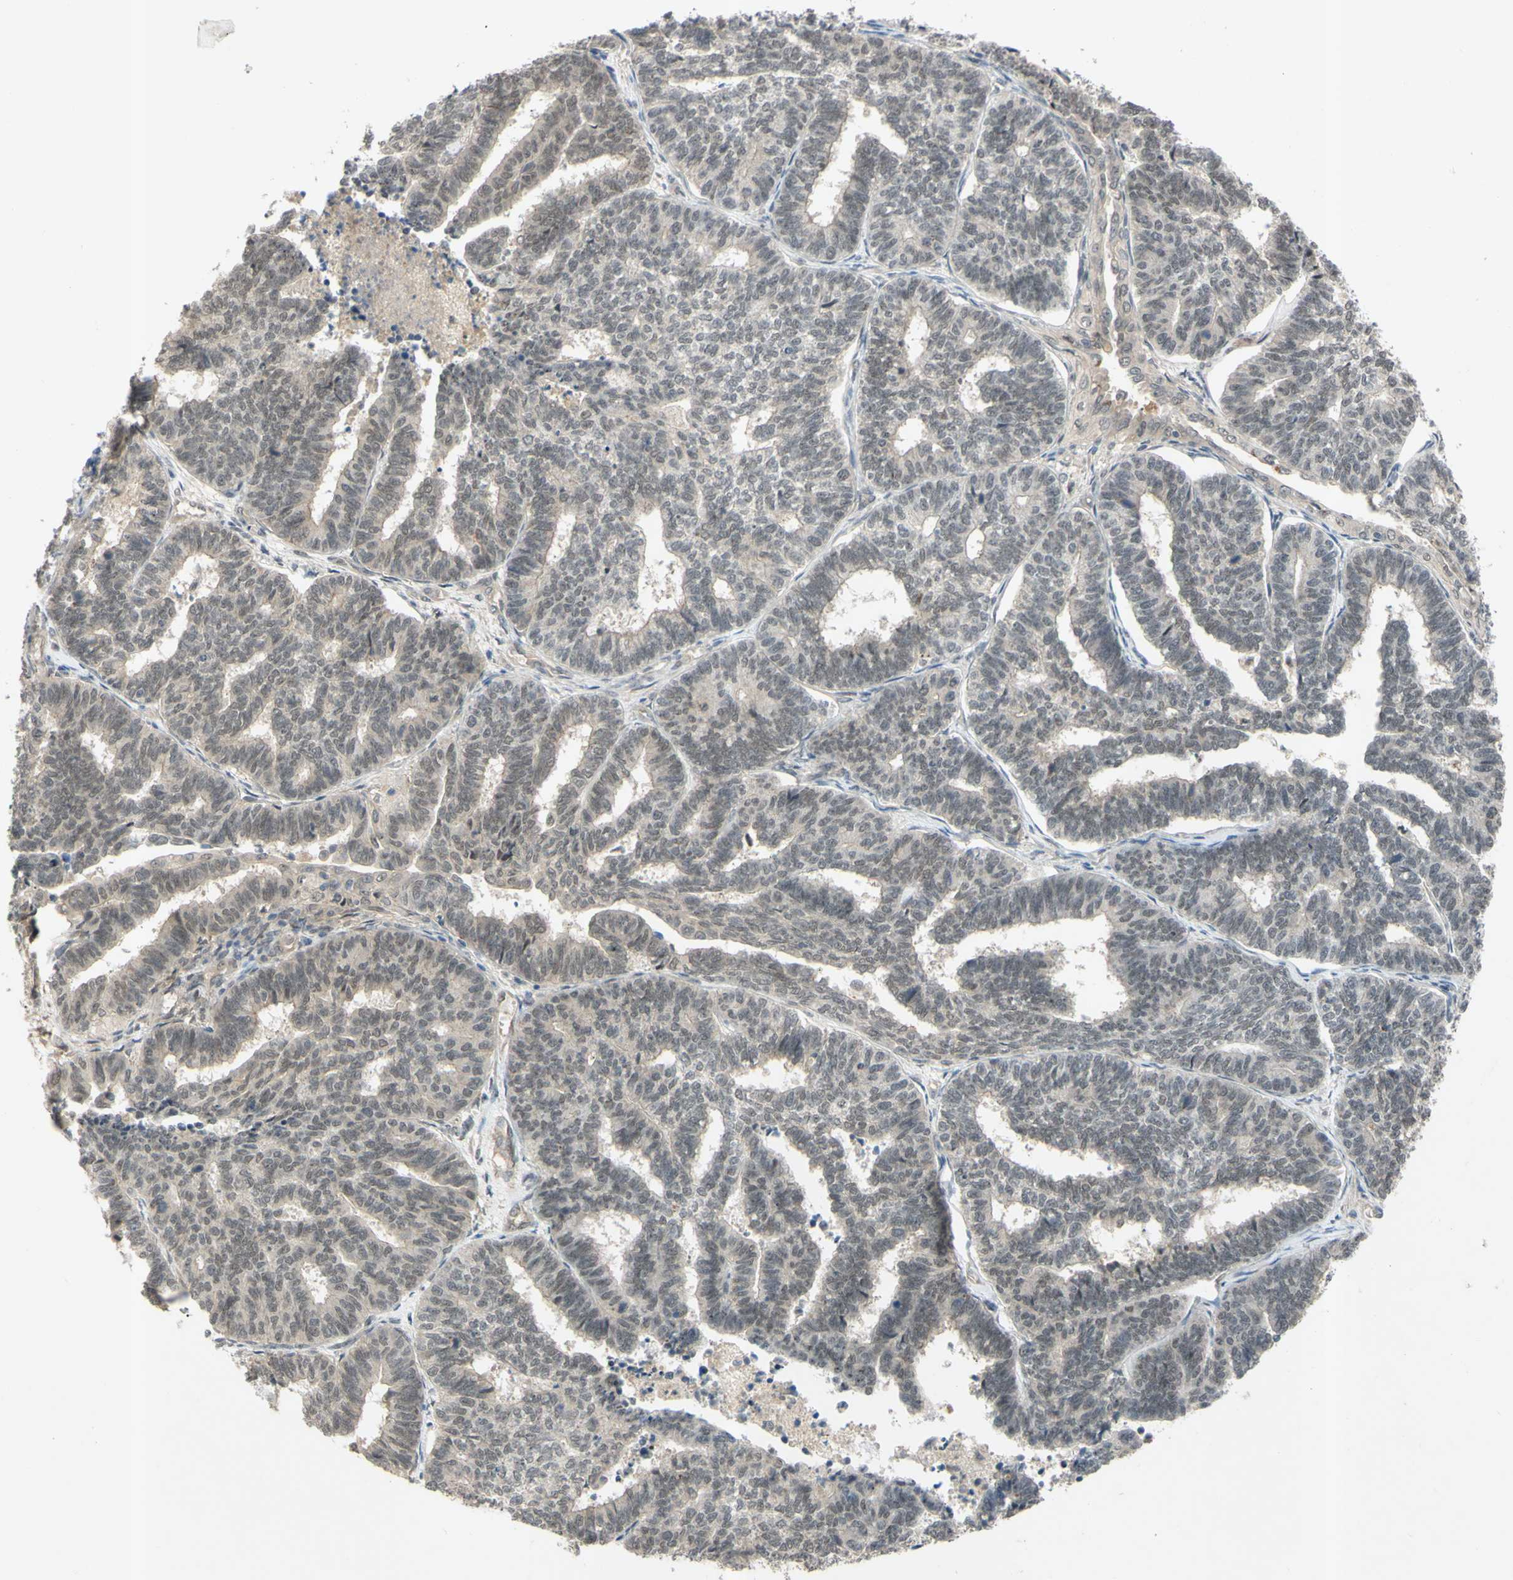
{"staining": {"intensity": "negative", "quantity": "none", "location": "none"}, "tissue": "endometrial cancer", "cell_type": "Tumor cells", "image_type": "cancer", "snomed": [{"axis": "morphology", "description": "Adenocarcinoma, NOS"}, {"axis": "topography", "description": "Endometrium"}], "caption": "DAB immunohistochemical staining of endometrial cancer demonstrates no significant staining in tumor cells.", "gene": "ALK", "patient": {"sex": "female", "age": 70}}